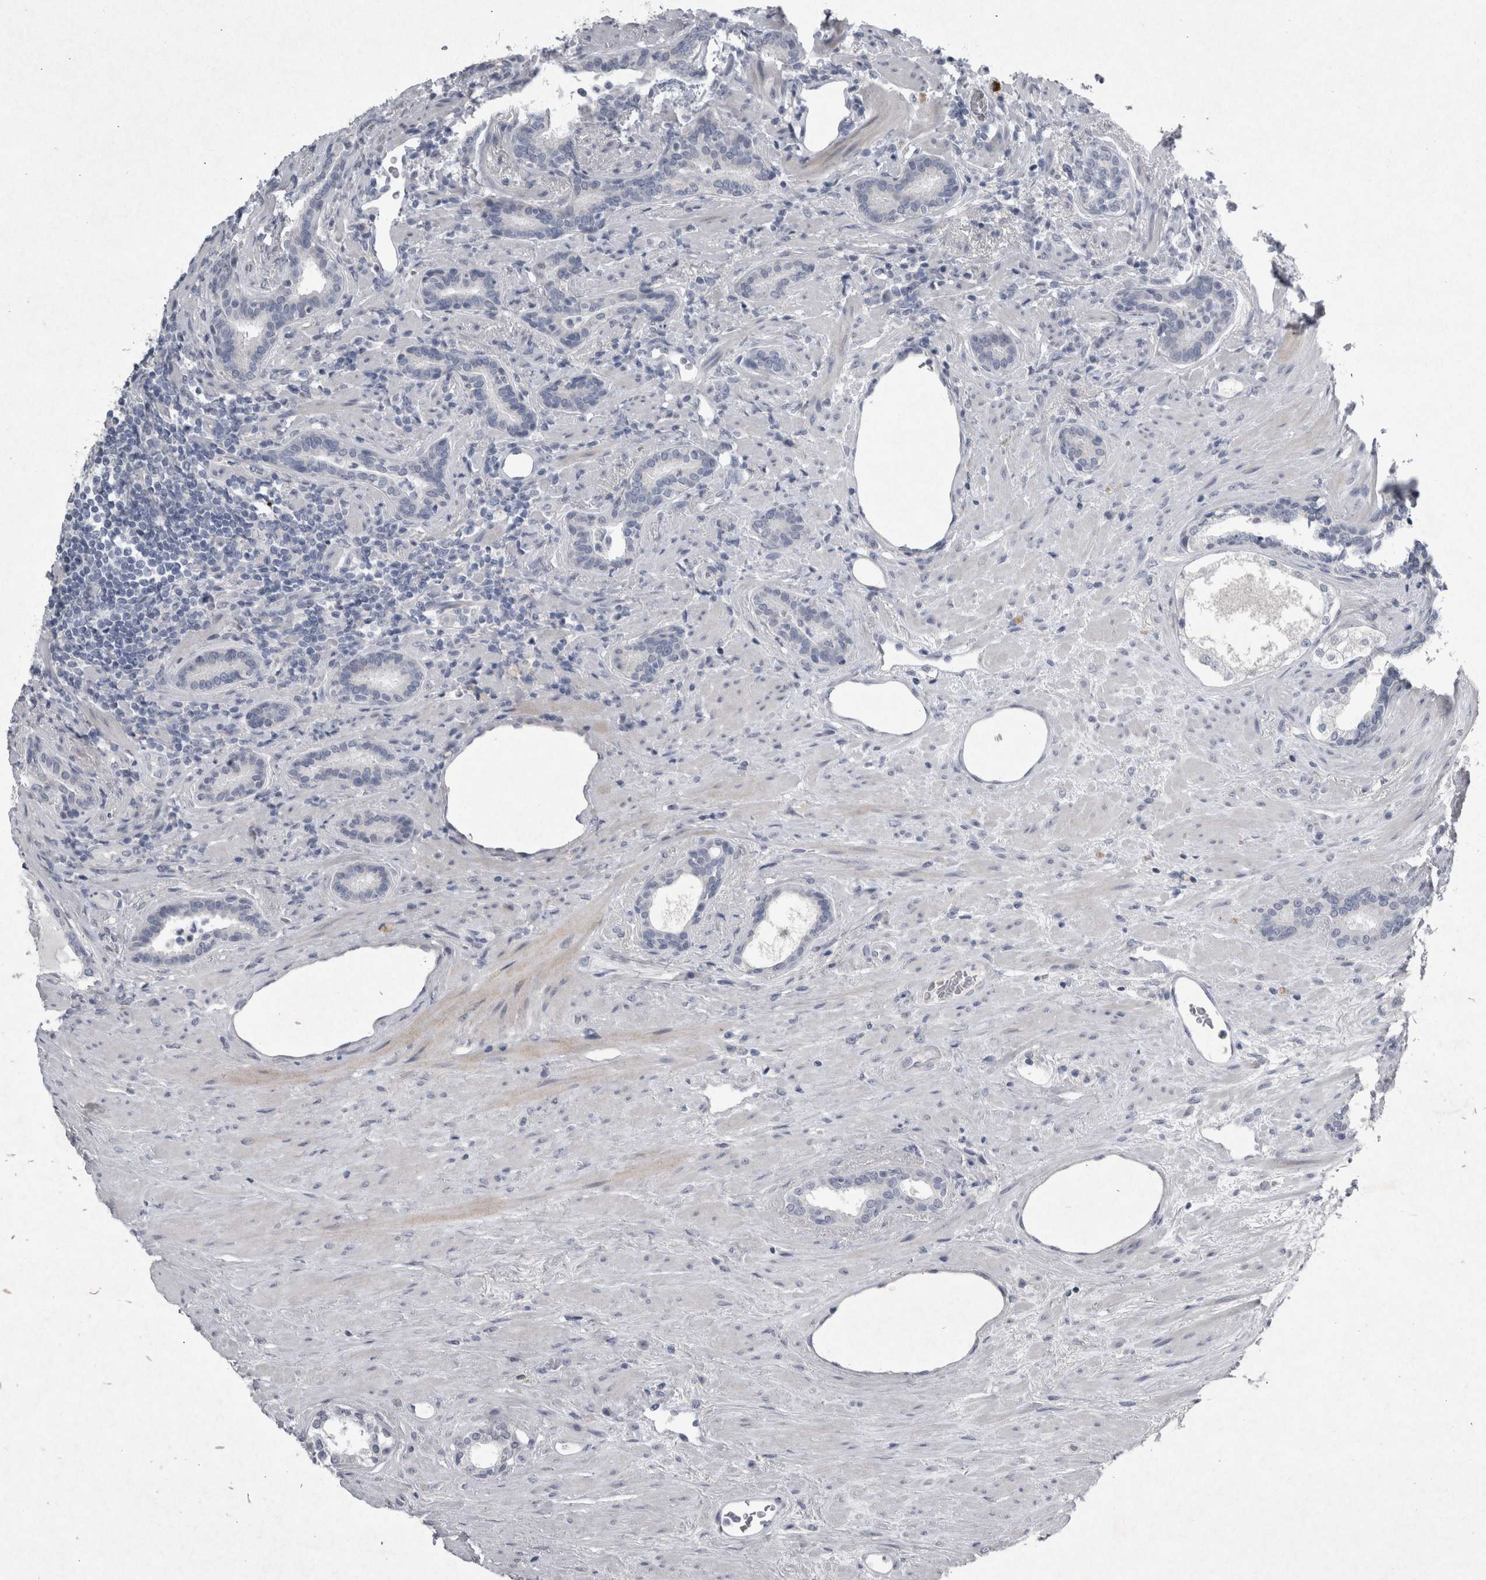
{"staining": {"intensity": "negative", "quantity": "none", "location": "none"}, "tissue": "prostate cancer", "cell_type": "Tumor cells", "image_type": "cancer", "snomed": [{"axis": "morphology", "description": "Adenocarcinoma, High grade"}, {"axis": "topography", "description": "Prostate"}], "caption": "A high-resolution photomicrograph shows immunohistochemistry staining of prostate cancer (adenocarcinoma (high-grade)), which shows no significant positivity in tumor cells.", "gene": "PDX1", "patient": {"sex": "male", "age": 71}}